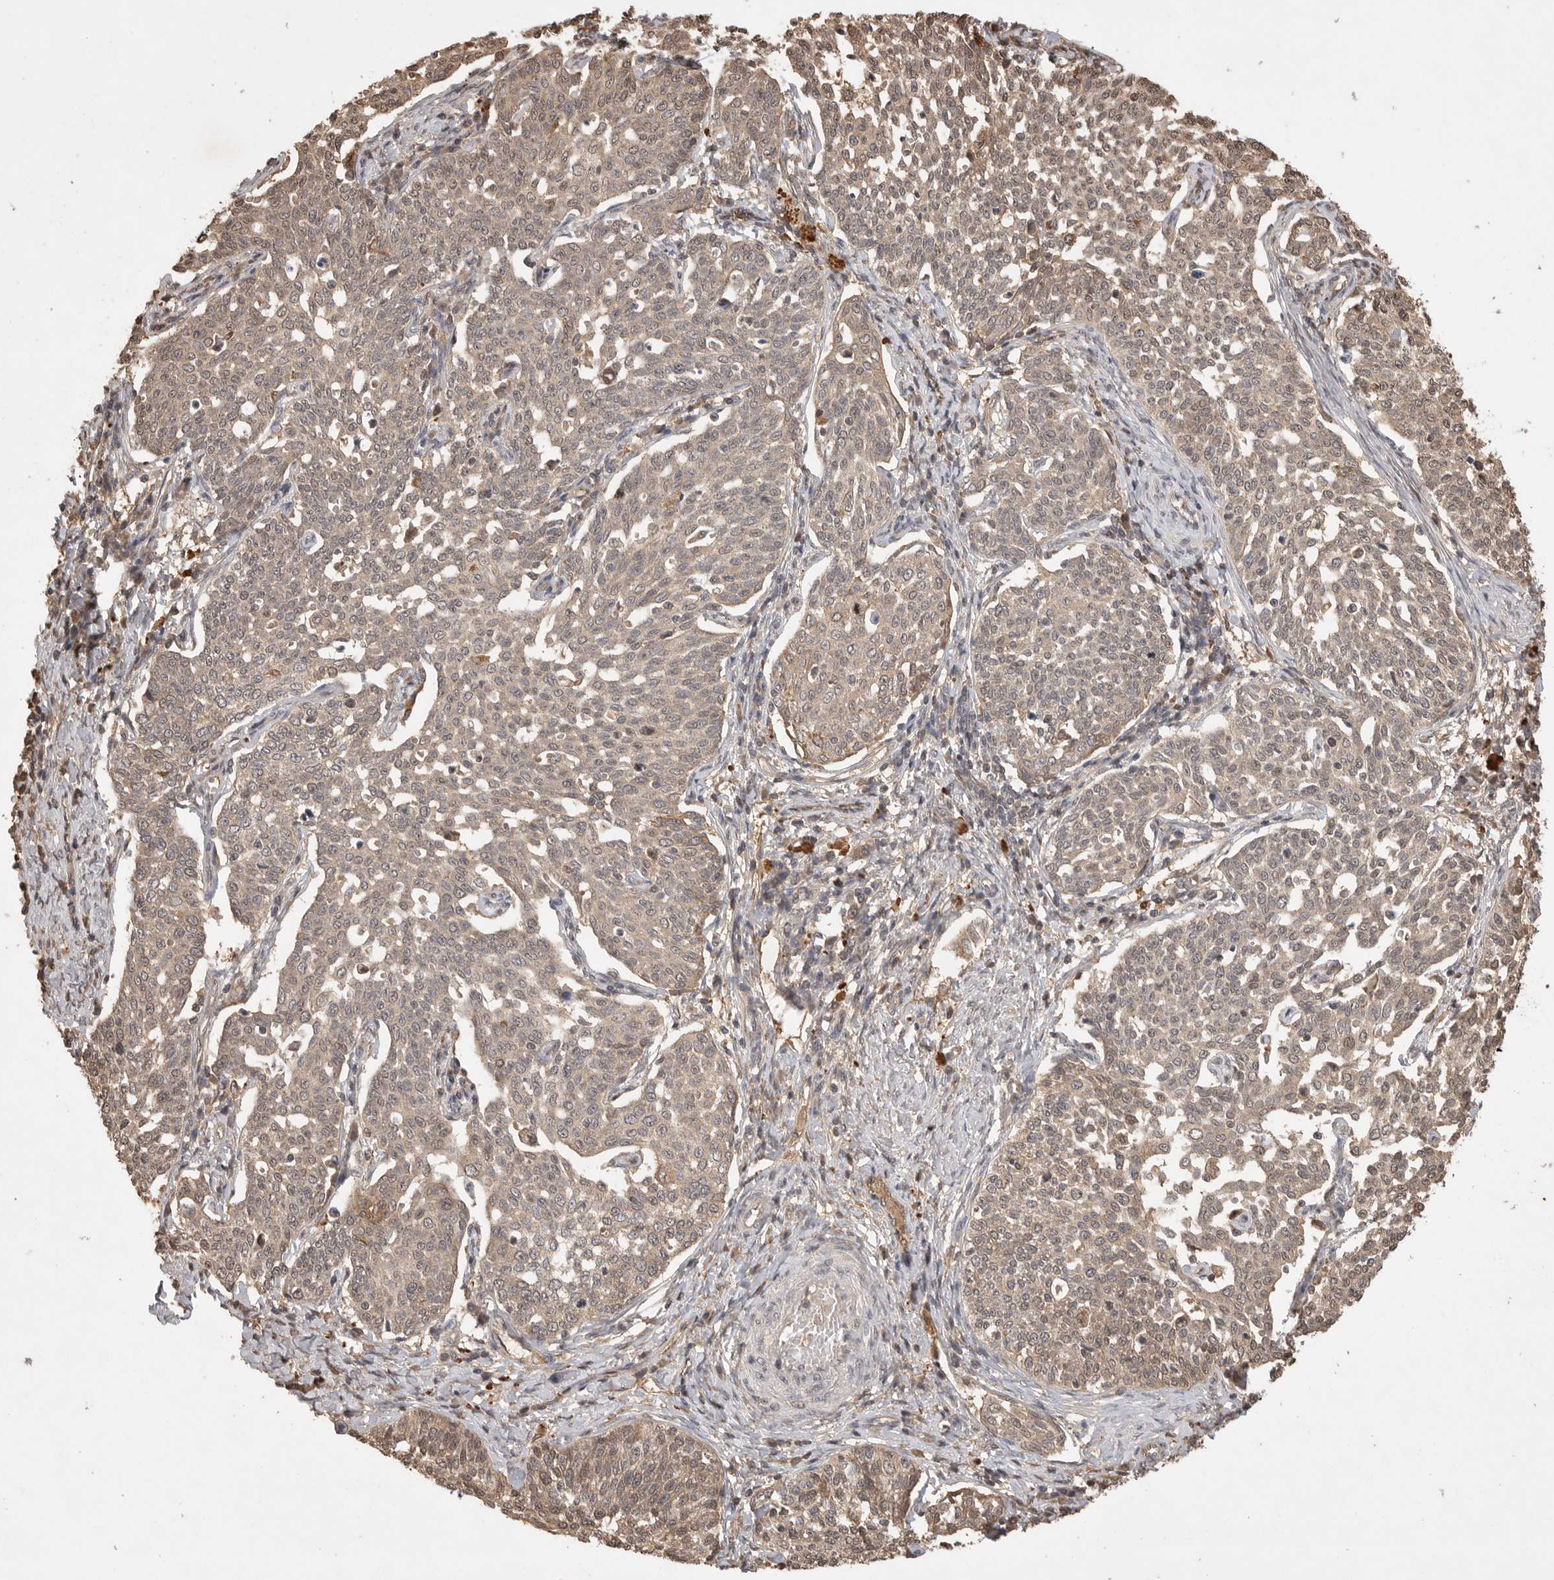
{"staining": {"intensity": "weak", "quantity": "25%-75%", "location": "cytoplasmic/membranous"}, "tissue": "cervical cancer", "cell_type": "Tumor cells", "image_type": "cancer", "snomed": [{"axis": "morphology", "description": "Squamous cell carcinoma, NOS"}, {"axis": "topography", "description": "Cervix"}], "caption": "Tumor cells display low levels of weak cytoplasmic/membranous staining in approximately 25%-75% of cells in cervical cancer (squamous cell carcinoma). (DAB = brown stain, brightfield microscopy at high magnification).", "gene": "PRMT3", "patient": {"sex": "female", "age": 34}}